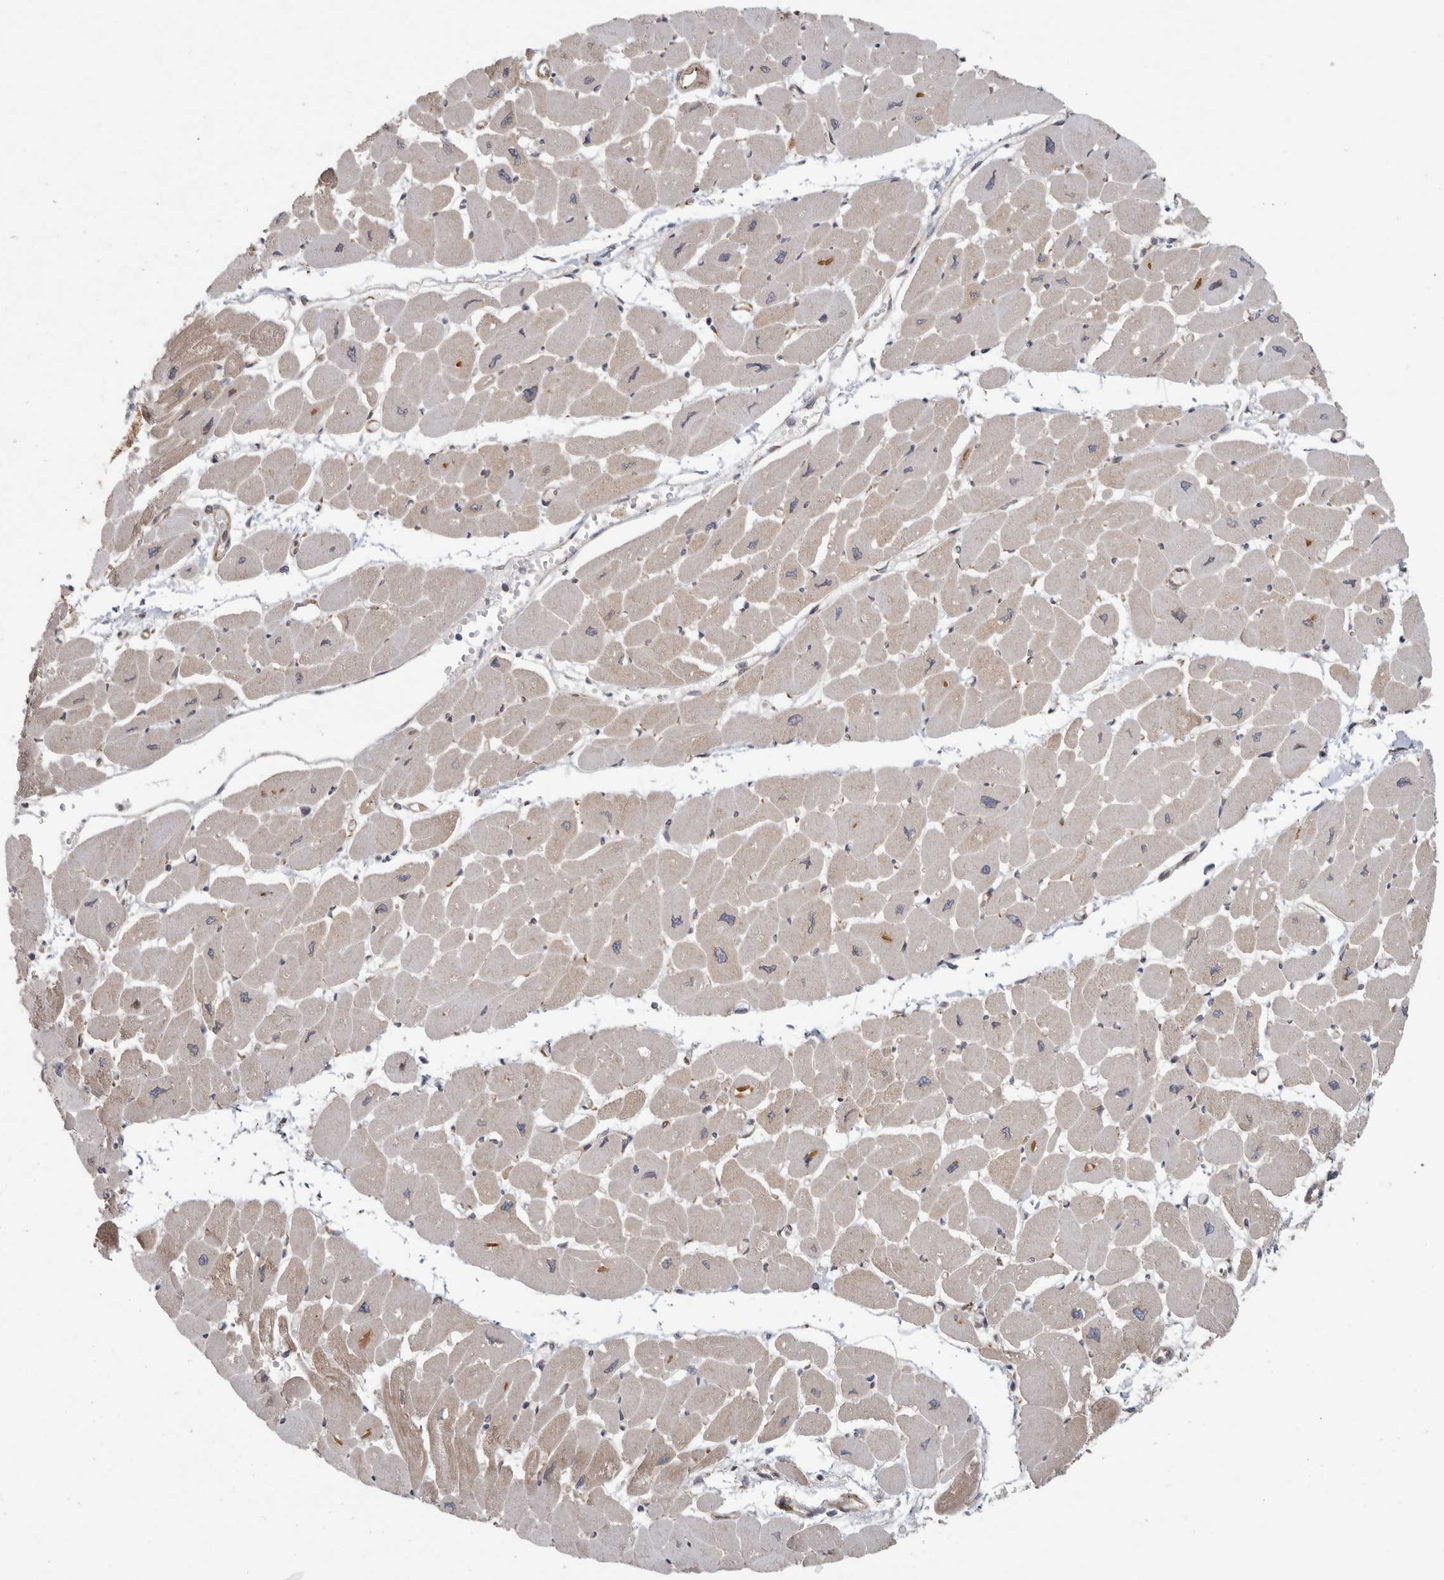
{"staining": {"intensity": "moderate", "quantity": "25%-75%", "location": "cytoplasmic/membranous"}, "tissue": "heart muscle", "cell_type": "Cardiomyocytes", "image_type": "normal", "snomed": [{"axis": "morphology", "description": "Normal tissue, NOS"}, {"axis": "topography", "description": "Heart"}], "caption": "This is a micrograph of IHC staining of unremarkable heart muscle, which shows moderate positivity in the cytoplasmic/membranous of cardiomyocytes.", "gene": "BCAP29", "patient": {"sex": "female", "age": 54}}